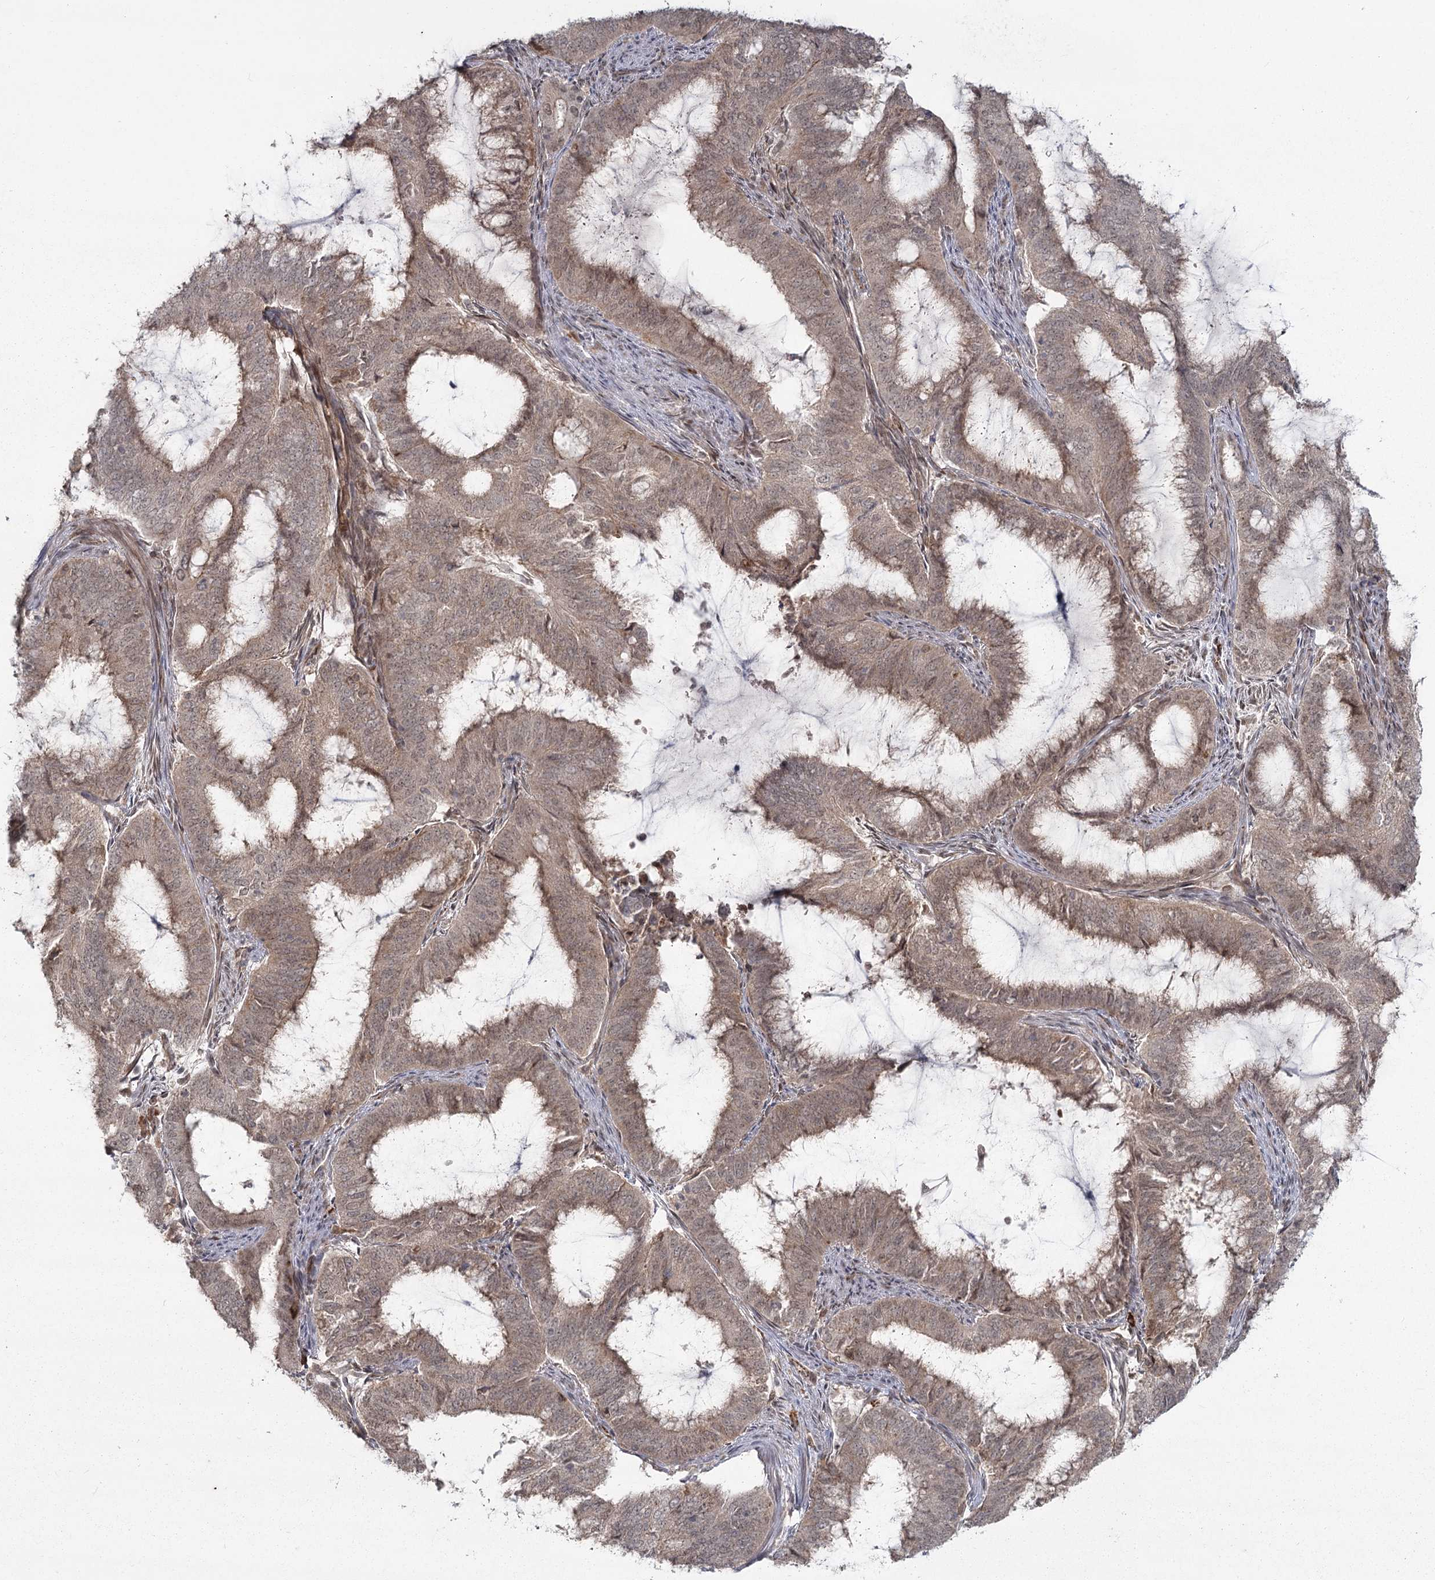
{"staining": {"intensity": "moderate", "quantity": ">75%", "location": "cytoplasmic/membranous,nuclear"}, "tissue": "endometrial cancer", "cell_type": "Tumor cells", "image_type": "cancer", "snomed": [{"axis": "morphology", "description": "Adenocarcinoma, NOS"}, {"axis": "topography", "description": "Endometrium"}], "caption": "Brown immunohistochemical staining in human endometrial cancer shows moderate cytoplasmic/membranous and nuclear staining in approximately >75% of tumor cells. (DAB (3,3'-diaminobenzidine) IHC with brightfield microscopy, high magnification).", "gene": "AP2M1", "patient": {"sex": "female", "age": 51}}